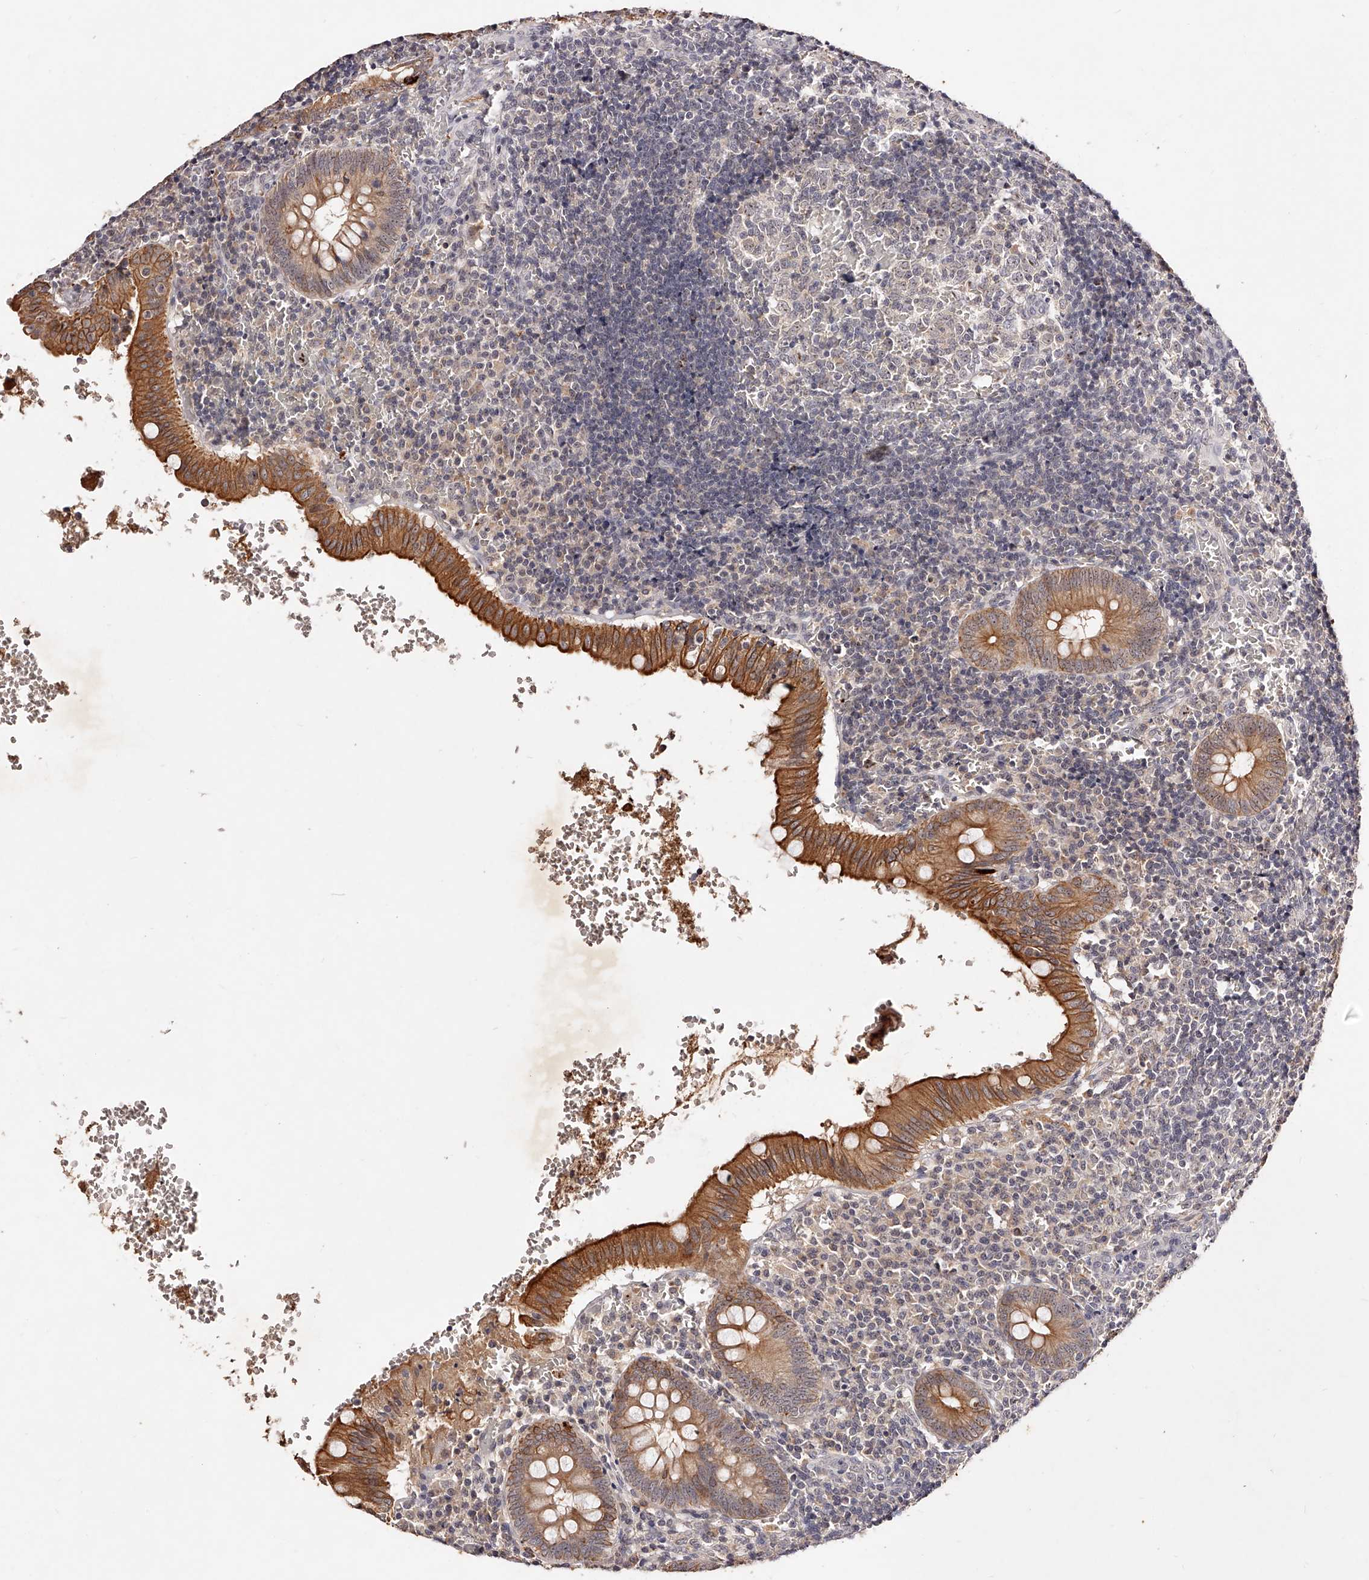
{"staining": {"intensity": "moderate", "quantity": ">75%", "location": "cytoplasmic/membranous"}, "tissue": "appendix", "cell_type": "Glandular cells", "image_type": "normal", "snomed": [{"axis": "morphology", "description": "Normal tissue, NOS"}, {"axis": "topography", "description": "Appendix"}], "caption": "Protein expression analysis of unremarkable appendix displays moderate cytoplasmic/membranous staining in about >75% of glandular cells. The protein of interest is stained brown, and the nuclei are stained in blue (DAB (3,3'-diaminobenzidine) IHC with brightfield microscopy, high magnification).", "gene": "PHACTR1", "patient": {"sex": "male", "age": 8}}